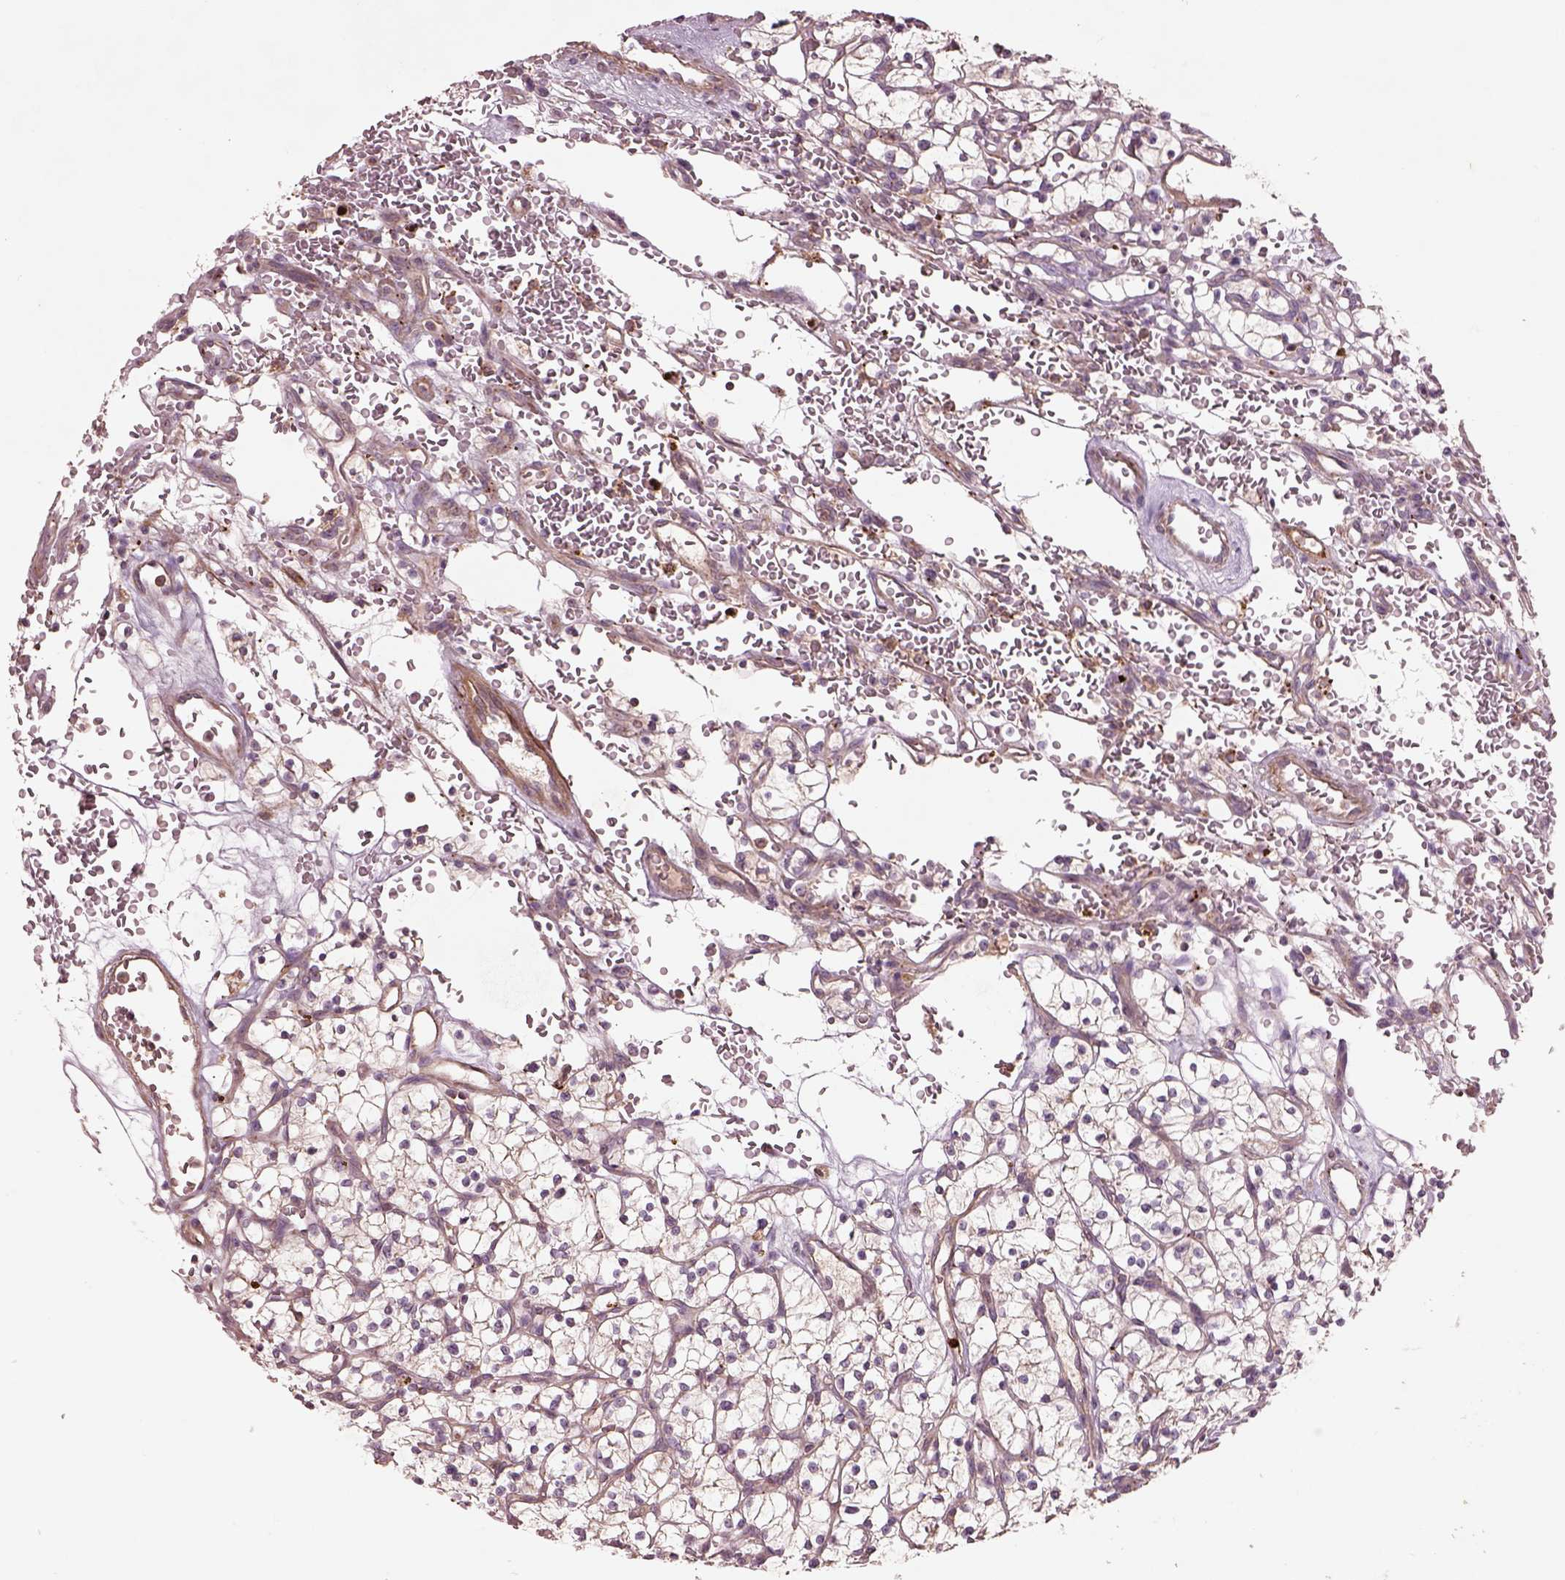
{"staining": {"intensity": "negative", "quantity": "none", "location": "none"}, "tissue": "renal cancer", "cell_type": "Tumor cells", "image_type": "cancer", "snomed": [{"axis": "morphology", "description": "Adenocarcinoma, NOS"}, {"axis": "topography", "description": "Kidney"}], "caption": "Tumor cells are negative for brown protein staining in renal cancer (adenocarcinoma).", "gene": "SLC25A5", "patient": {"sex": "female", "age": 64}}